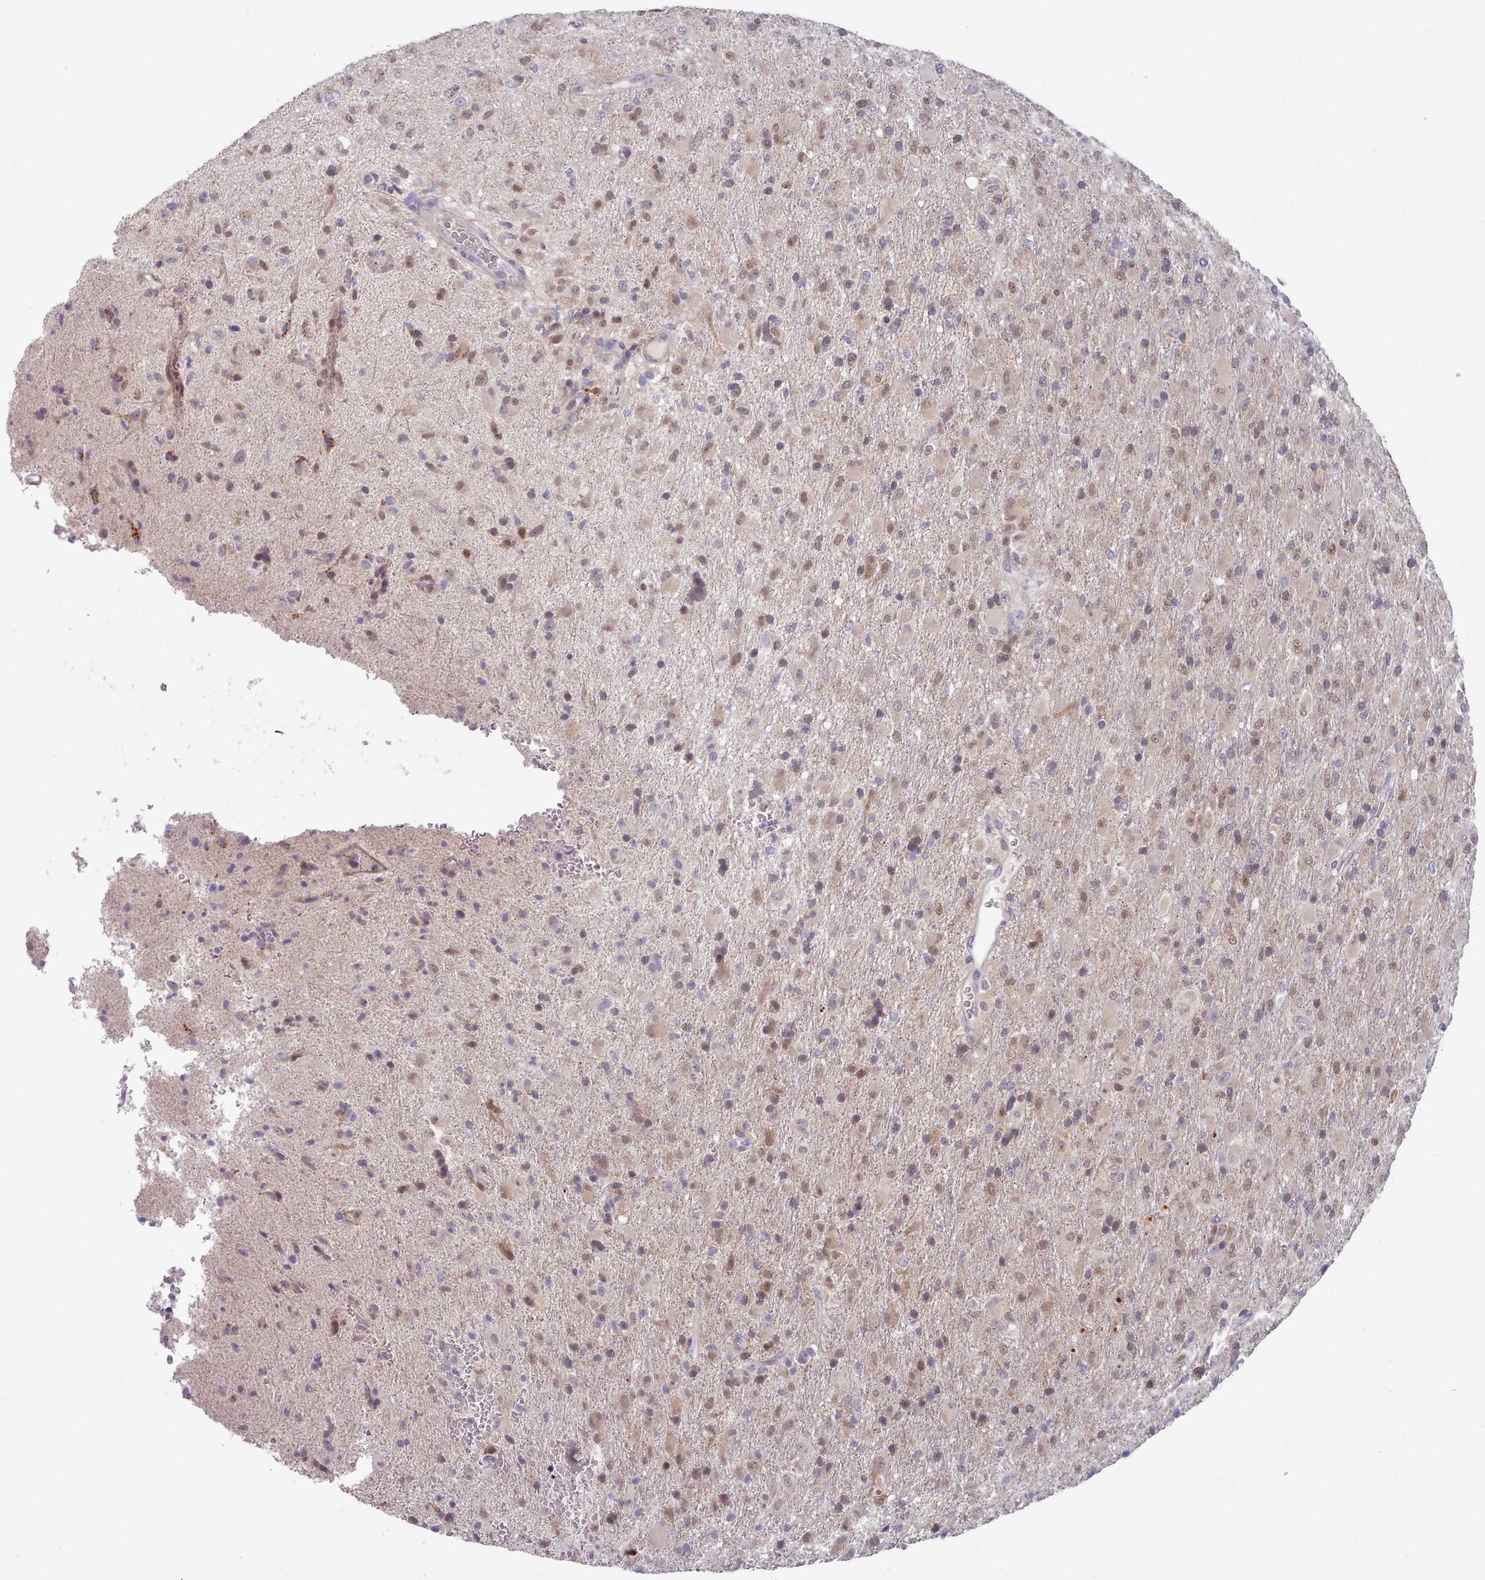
{"staining": {"intensity": "negative", "quantity": "none", "location": "none"}, "tissue": "glioma", "cell_type": "Tumor cells", "image_type": "cancer", "snomed": [{"axis": "morphology", "description": "Glioma, malignant, Low grade"}, {"axis": "topography", "description": "Brain"}], "caption": "Glioma was stained to show a protein in brown. There is no significant staining in tumor cells.", "gene": "CLNS1A", "patient": {"sex": "male", "age": 65}}